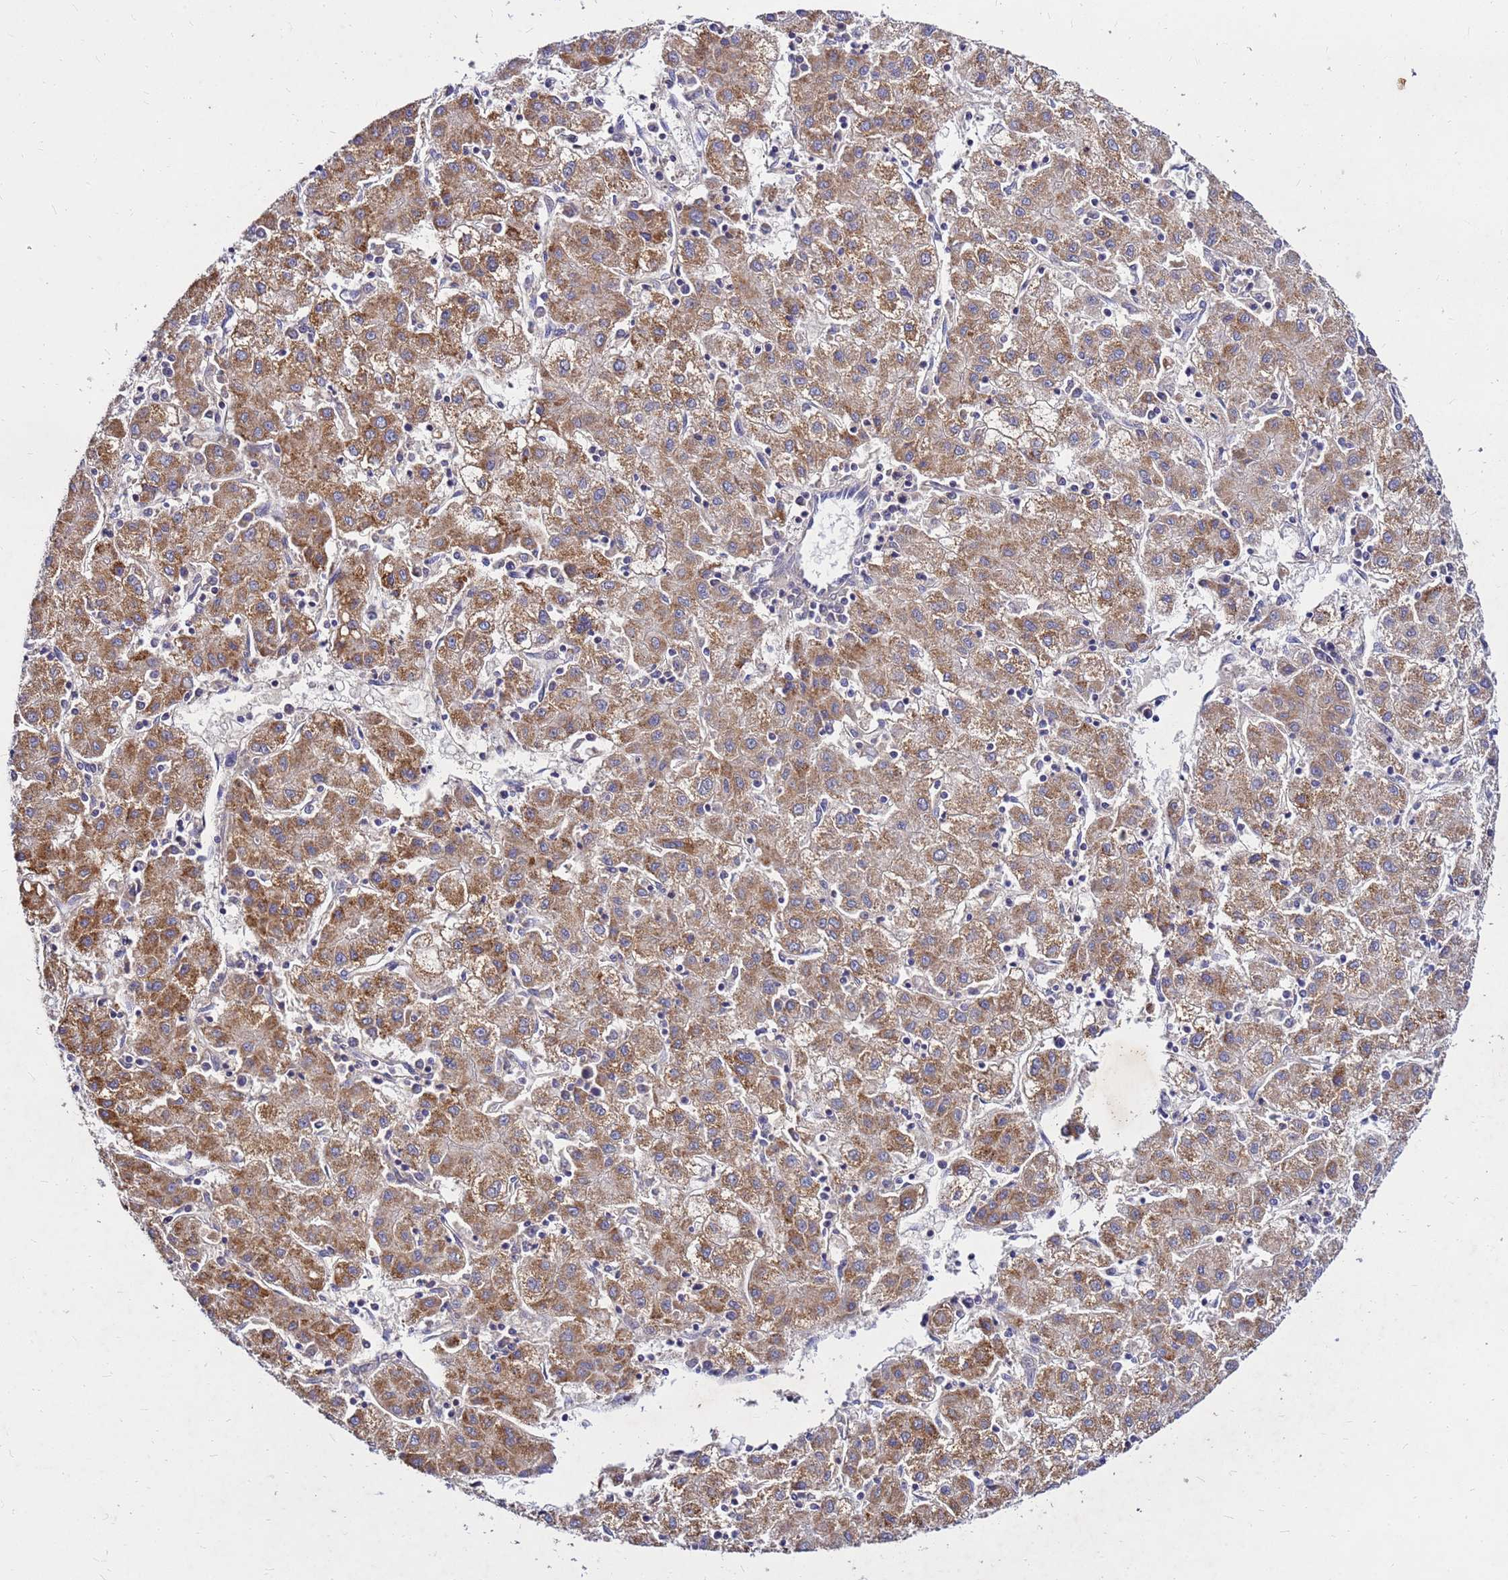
{"staining": {"intensity": "moderate", "quantity": ">75%", "location": "cytoplasmic/membranous"}, "tissue": "liver cancer", "cell_type": "Tumor cells", "image_type": "cancer", "snomed": [{"axis": "morphology", "description": "Carcinoma, Hepatocellular, NOS"}, {"axis": "topography", "description": "Liver"}], "caption": "Protein expression analysis of liver cancer (hepatocellular carcinoma) demonstrates moderate cytoplasmic/membranous expression in about >75% of tumor cells.", "gene": "COX14", "patient": {"sex": "male", "age": 72}}